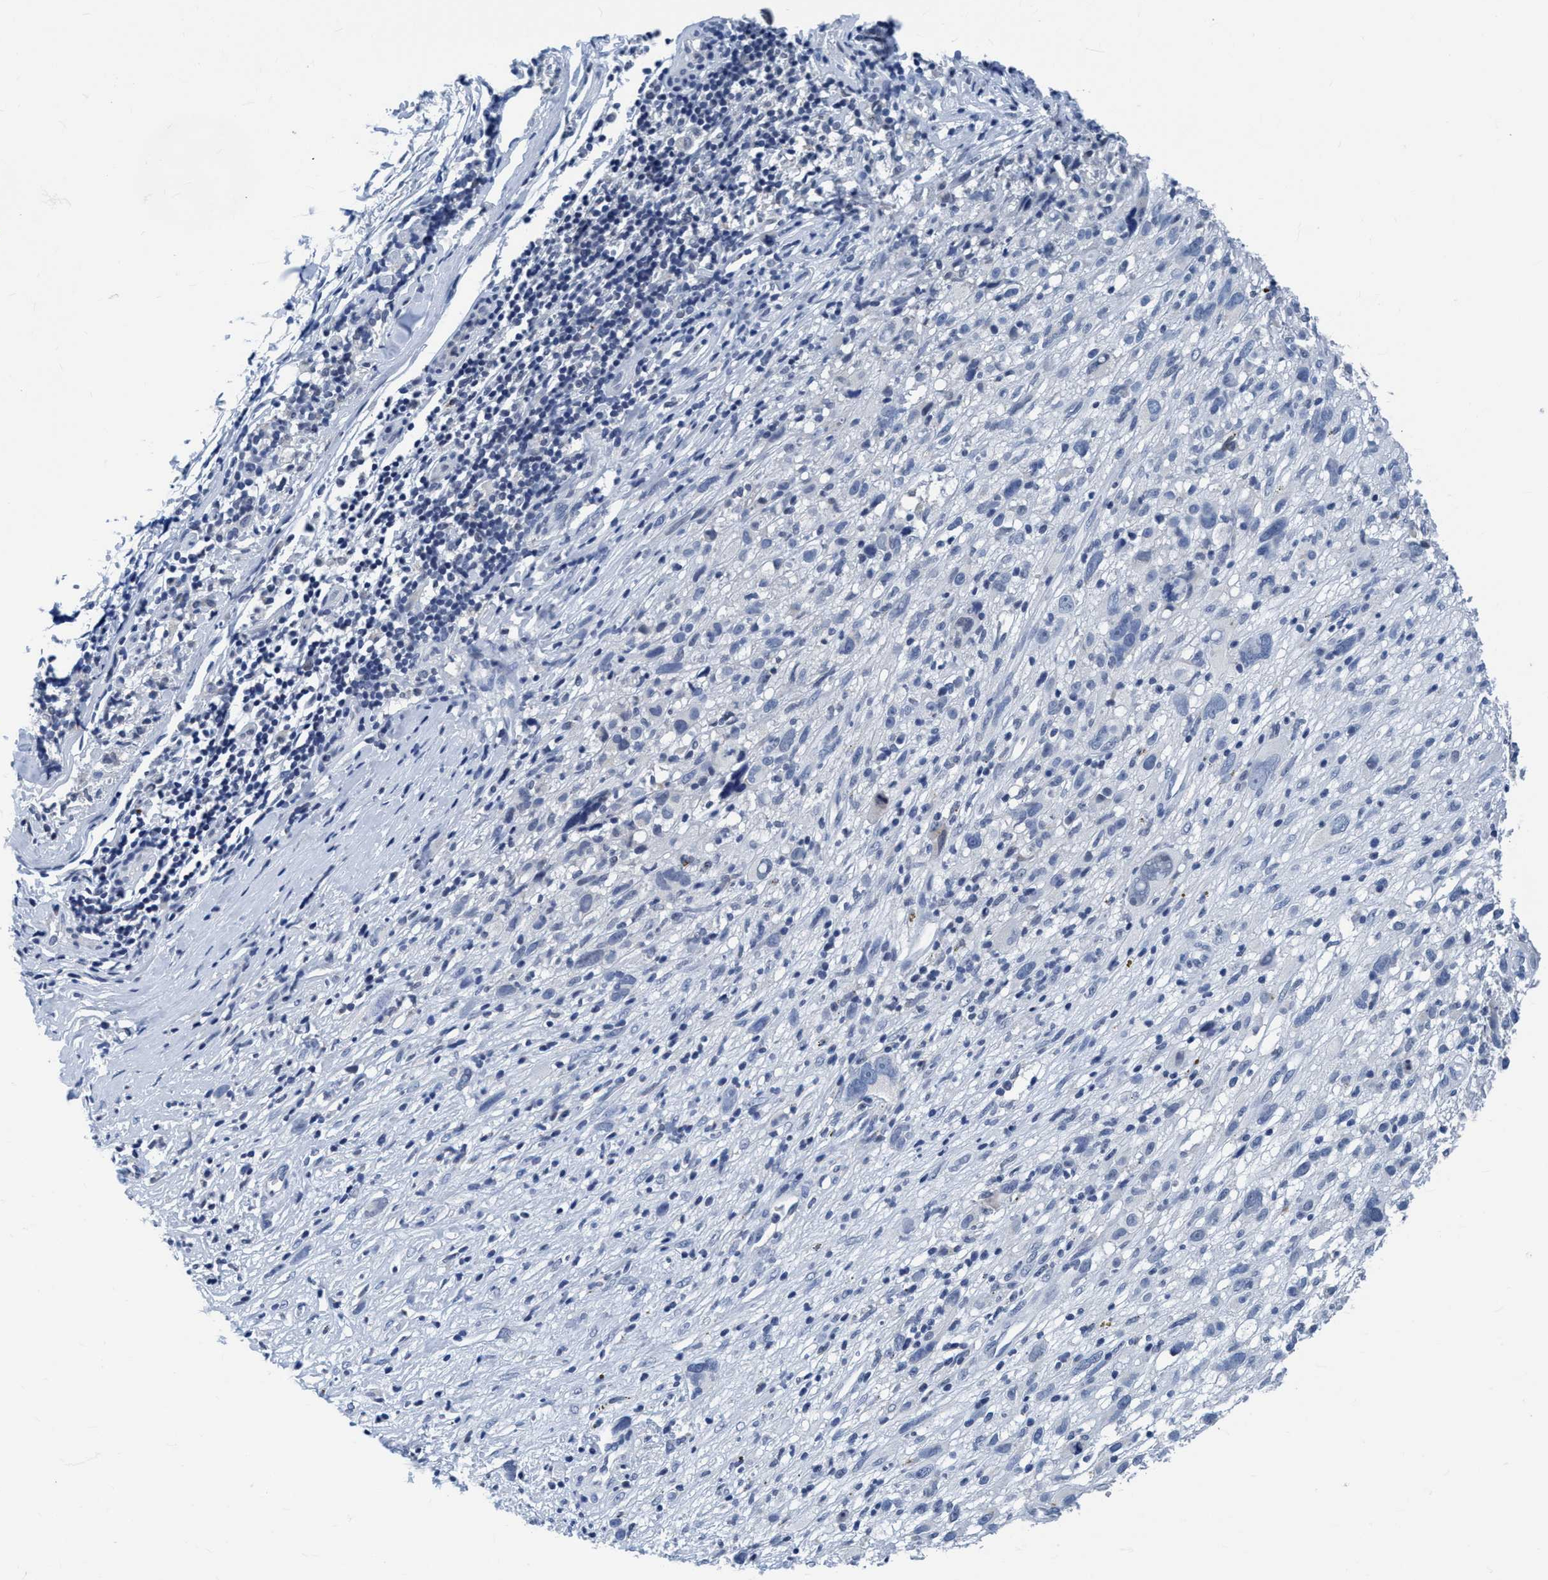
{"staining": {"intensity": "negative", "quantity": "none", "location": "none"}, "tissue": "melanoma", "cell_type": "Tumor cells", "image_type": "cancer", "snomed": [{"axis": "morphology", "description": "Malignant melanoma, NOS"}, {"axis": "topography", "description": "Skin"}], "caption": "Tumor cells show no significant protein expression in melanoma.", "gene": "DNAI1", "patient": {"sex": "female", "age": 55}}